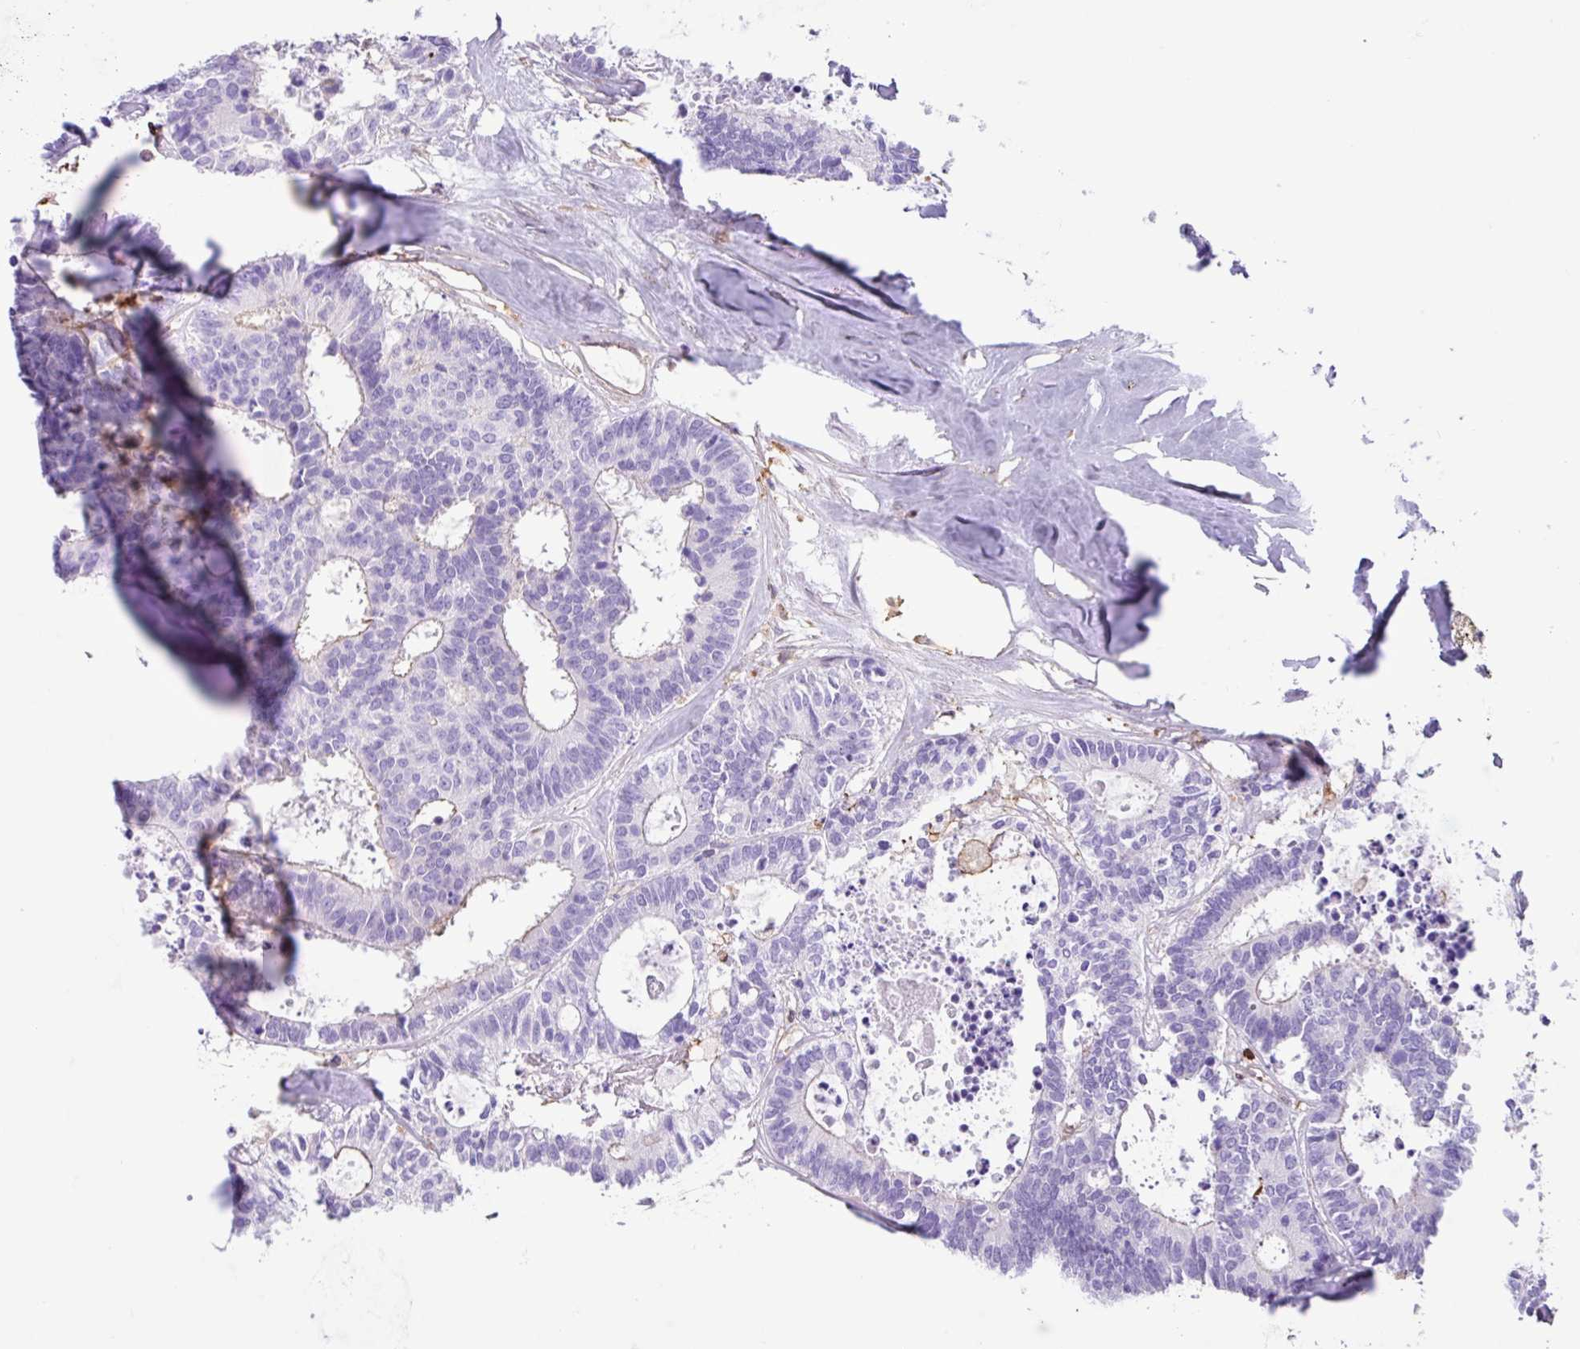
{"staining": {"intensity": "negative", "quantity": "none", "location": "none"}, "tissue": "colorectal cancer", "cell_type": "Tumor cells", "image_type": "cancer", "snomed": [{"axis": "morphology", "description": "Adenocarcinoma, NOS"}, {"axis": "topography", "description": "Colon"}, {"axis": "topography", "description": "Rectum"}], "caption": "Colorectal cancer (adenocarcinoma) was stained to show a protein in brown. There is no significant staining in tumor cells. (Brightfield microscopy of DAB (3,3'-diaminobenzidine) immunohistochemistry at high magnification).", "gene": "PPP1R18", "patient": {"sex": "male", "age": 57}}